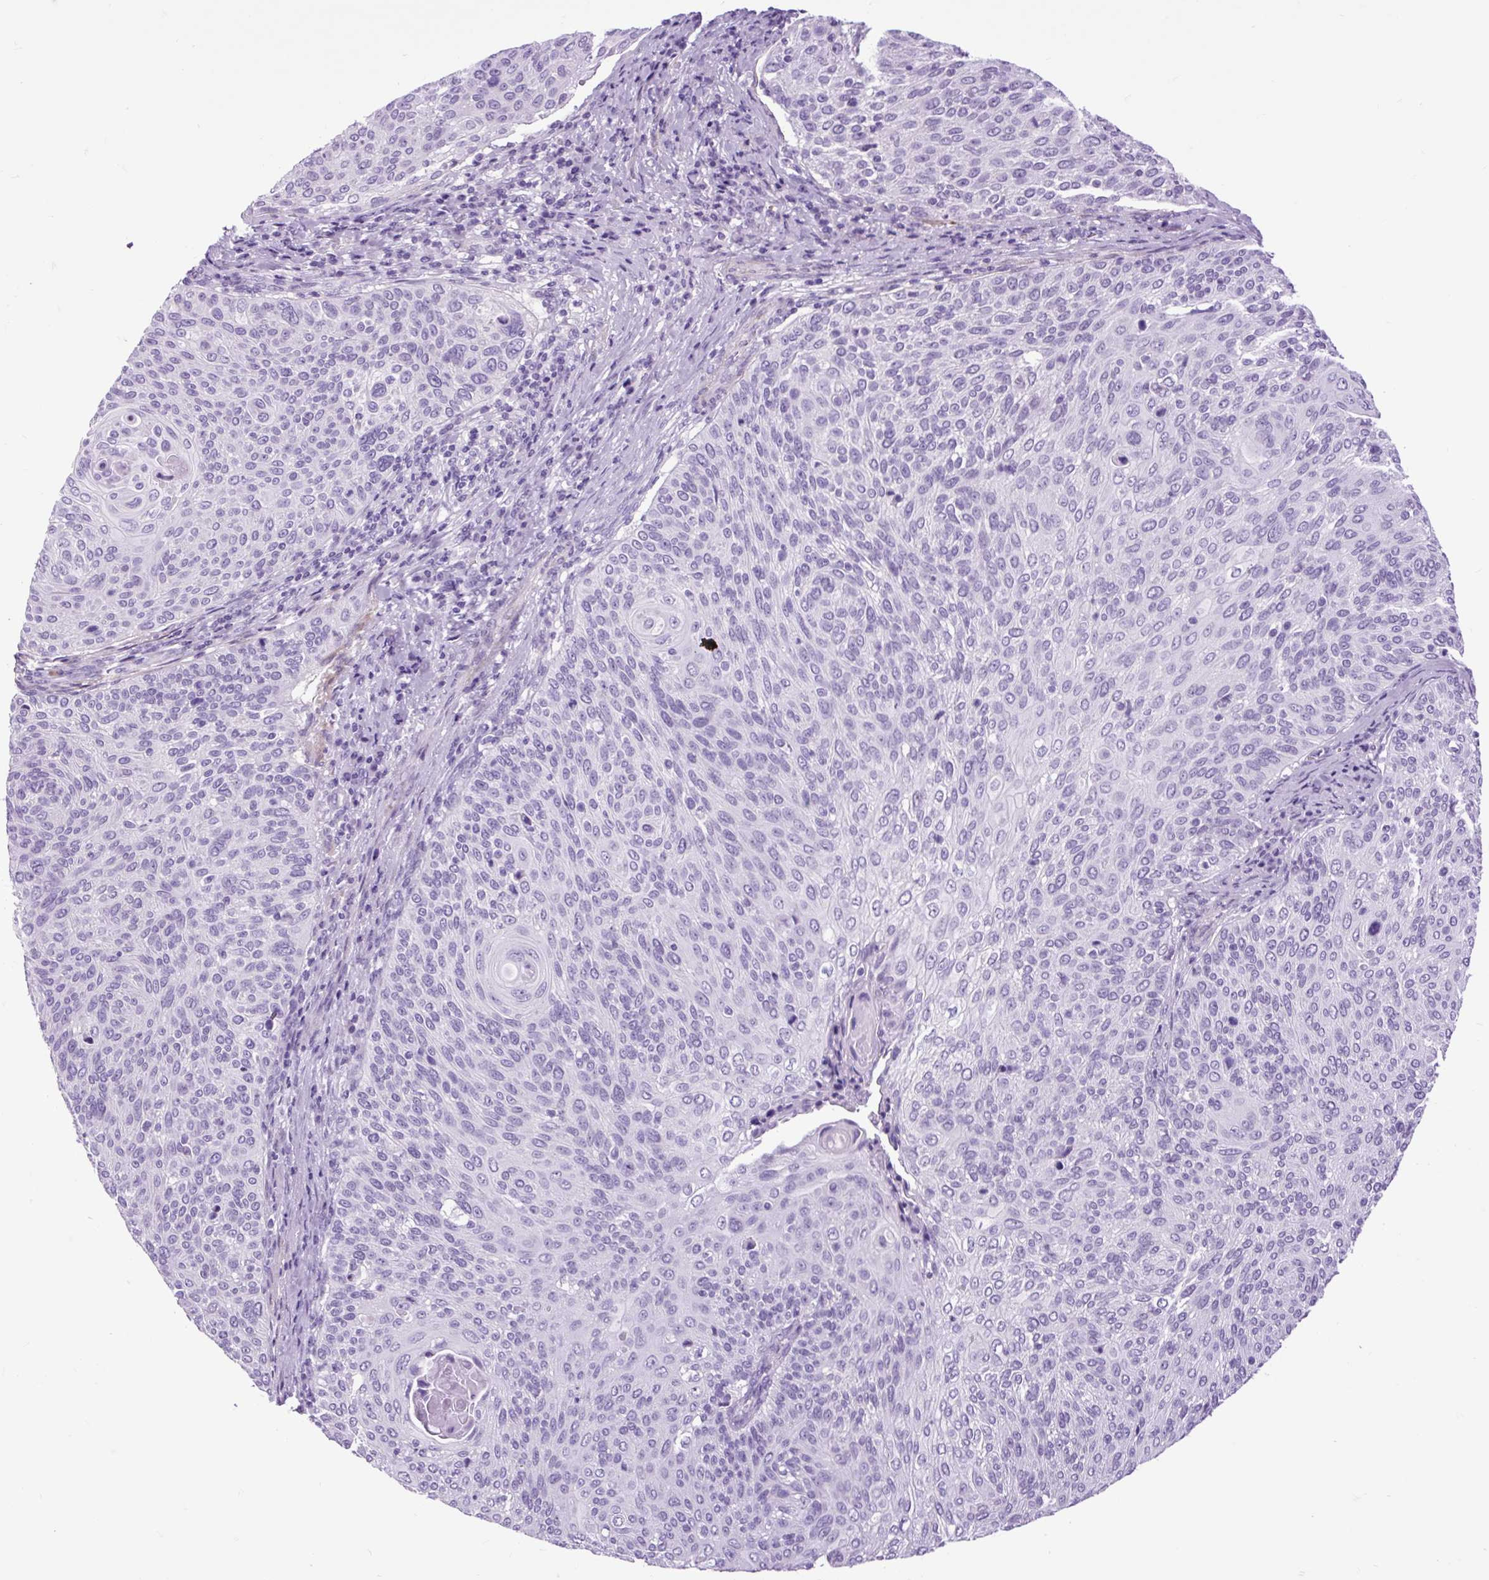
{"staining": {"intensity": "negative", "quantity": "none", "location": "none"}, "tissue": "cervical cancer", "cell_type": "Tumor cells", "image_type": "cancer", "snomed": [{"axis": "morphology", "description": "Squamous cell carcinoma, NOS"}, {"axis": "topography", "description": "Cervix"}], "caption": "Tumor cells show no significant staining in squamous cell carcinoma (cervical). The staining is performed using DAB (3,3'-diaminobenzidine) brown chromogen with nuclei counter-stained in using hematoxylin.", "gene": "DPP6", "patient": {"sex": "female", "age": 31}}